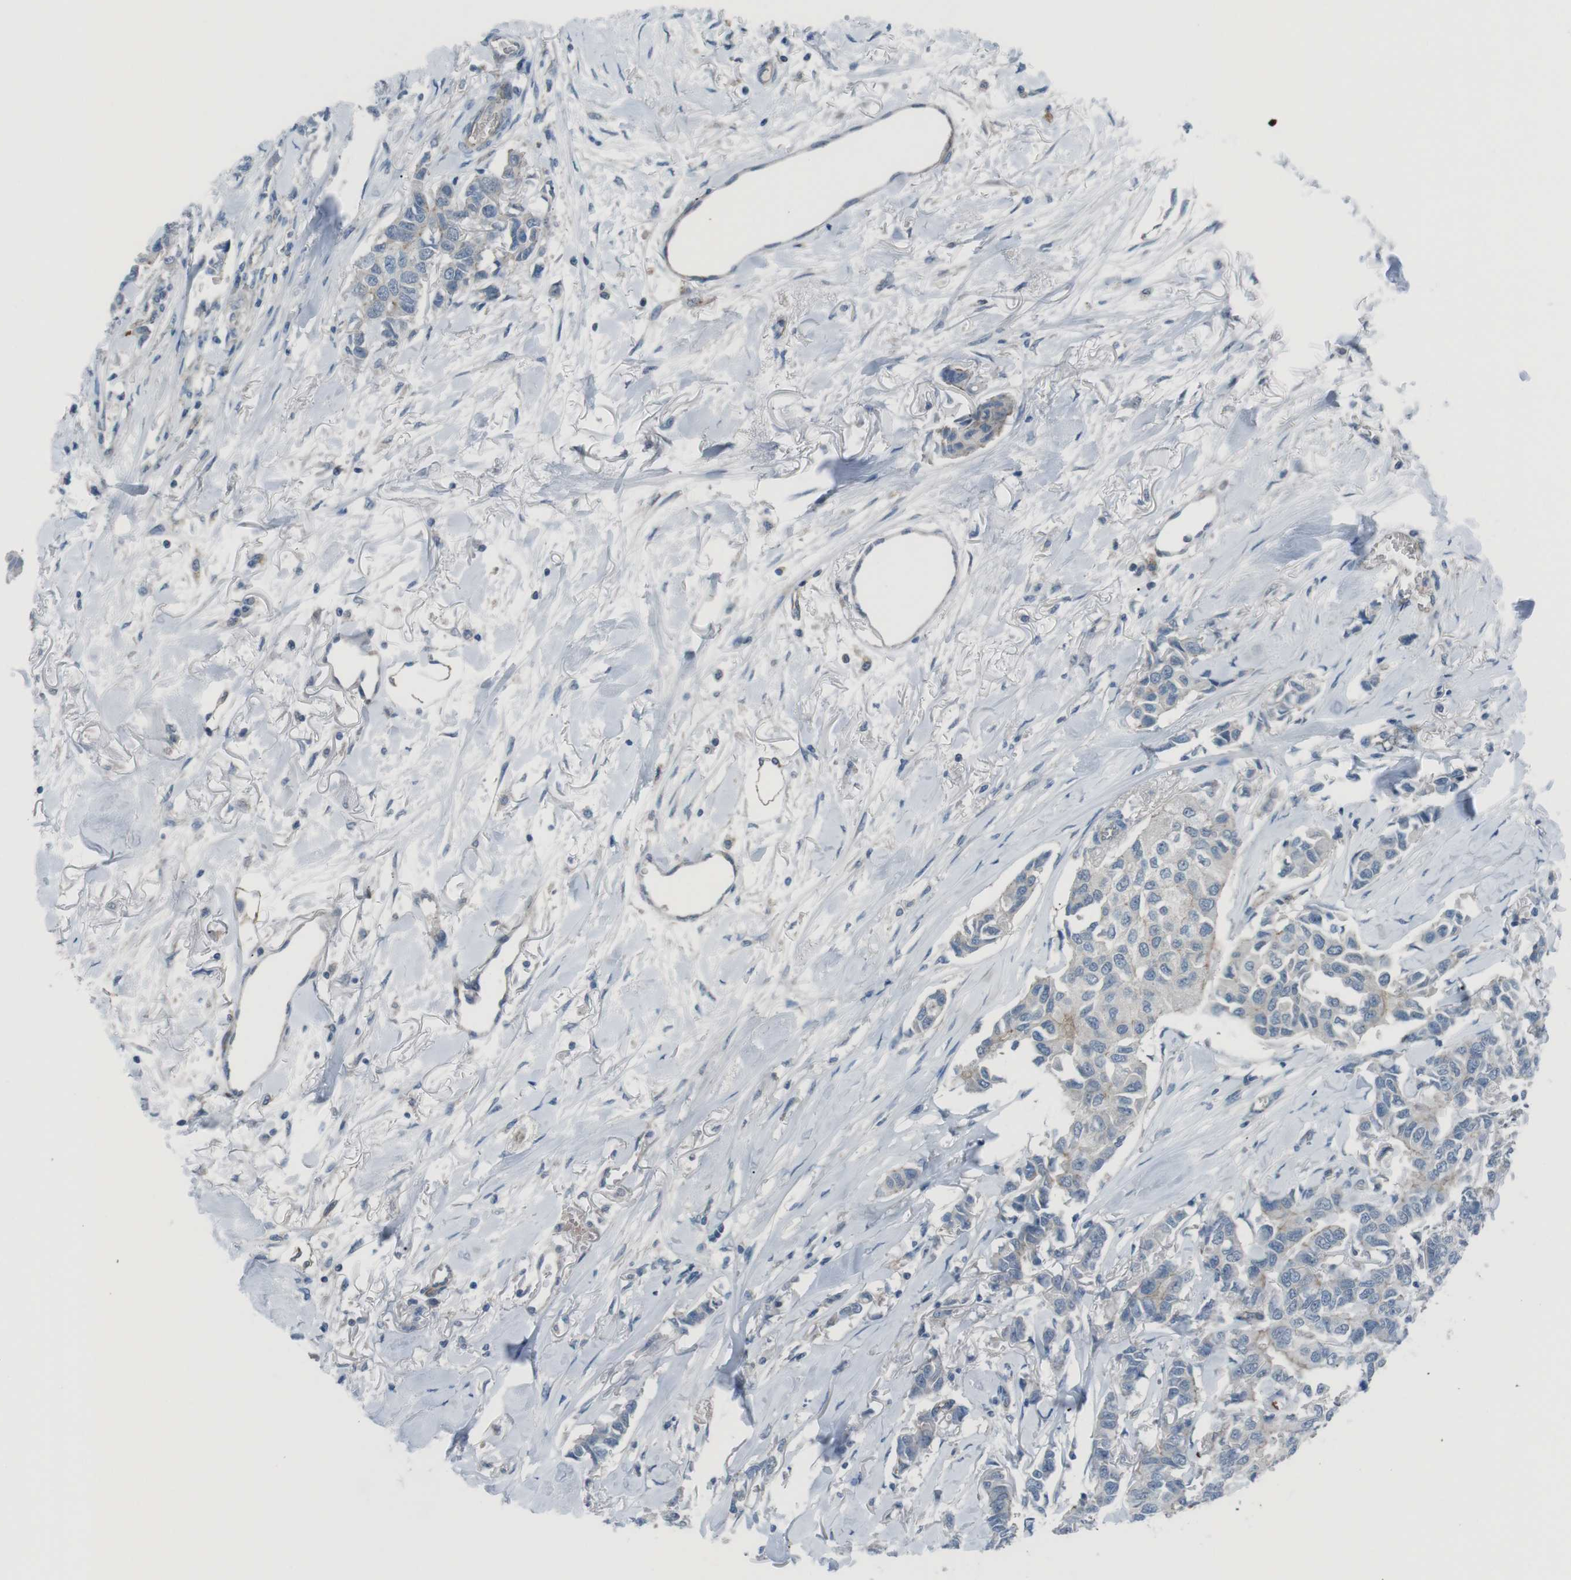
{"staining": {"intensity": "negative", "quantity": "none", "location": "none"}, "tissue": "breast cancer", "cell_type": "Tumor cells", "image_type": "cancer", "snomed": [{"axis": "morphology", "description": "Duct carcinoma"}, {"axis": "topography", "description": "Breast"}], "caption": "High magnification brightfield microscopy of breast cancer stained with DAB (3,3'-diaminobenzidine) (brown) and counterstained with hematoxylin (blue): tumor cells show no significant positivity.", "gene": "SPTA1", "patient": {"sex": "female", "age": 80}}